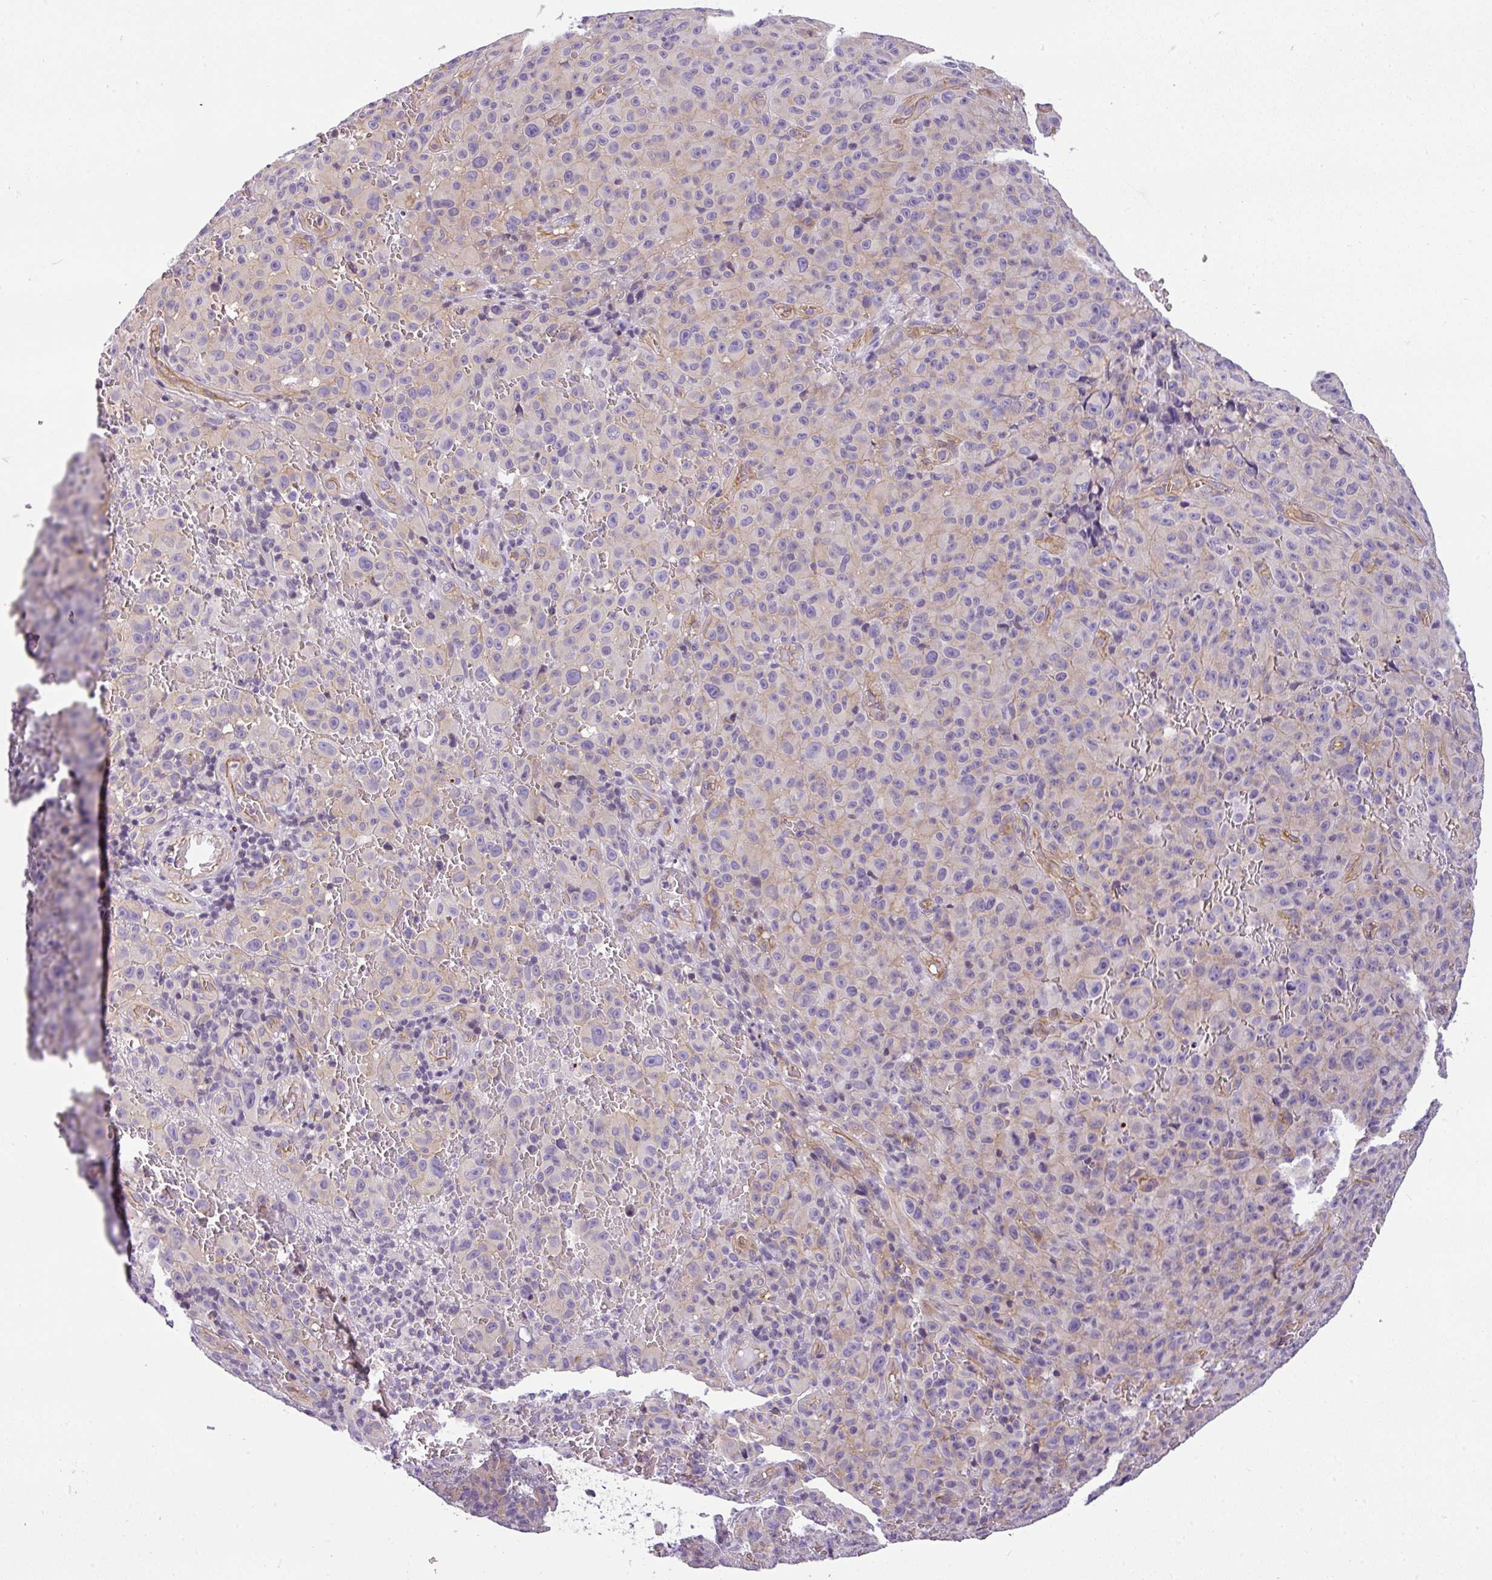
{"staining": {"intensity": "negative", "quantity": "none", "location": "none"}, "tissue": "melanoma", "cell_type": "Tumor cells", "image_type": "cancer", "snomed": [{"axis": "morphology", "description": "Malignant melanoma, NOS"}, {"axis": "topography", "description": "Skin"}], "caption": "There is no significant positivity in tumor cells of malignant melanoma.", "gene": "OR11H4", "patient": {"sex": "female", "age": 82}}